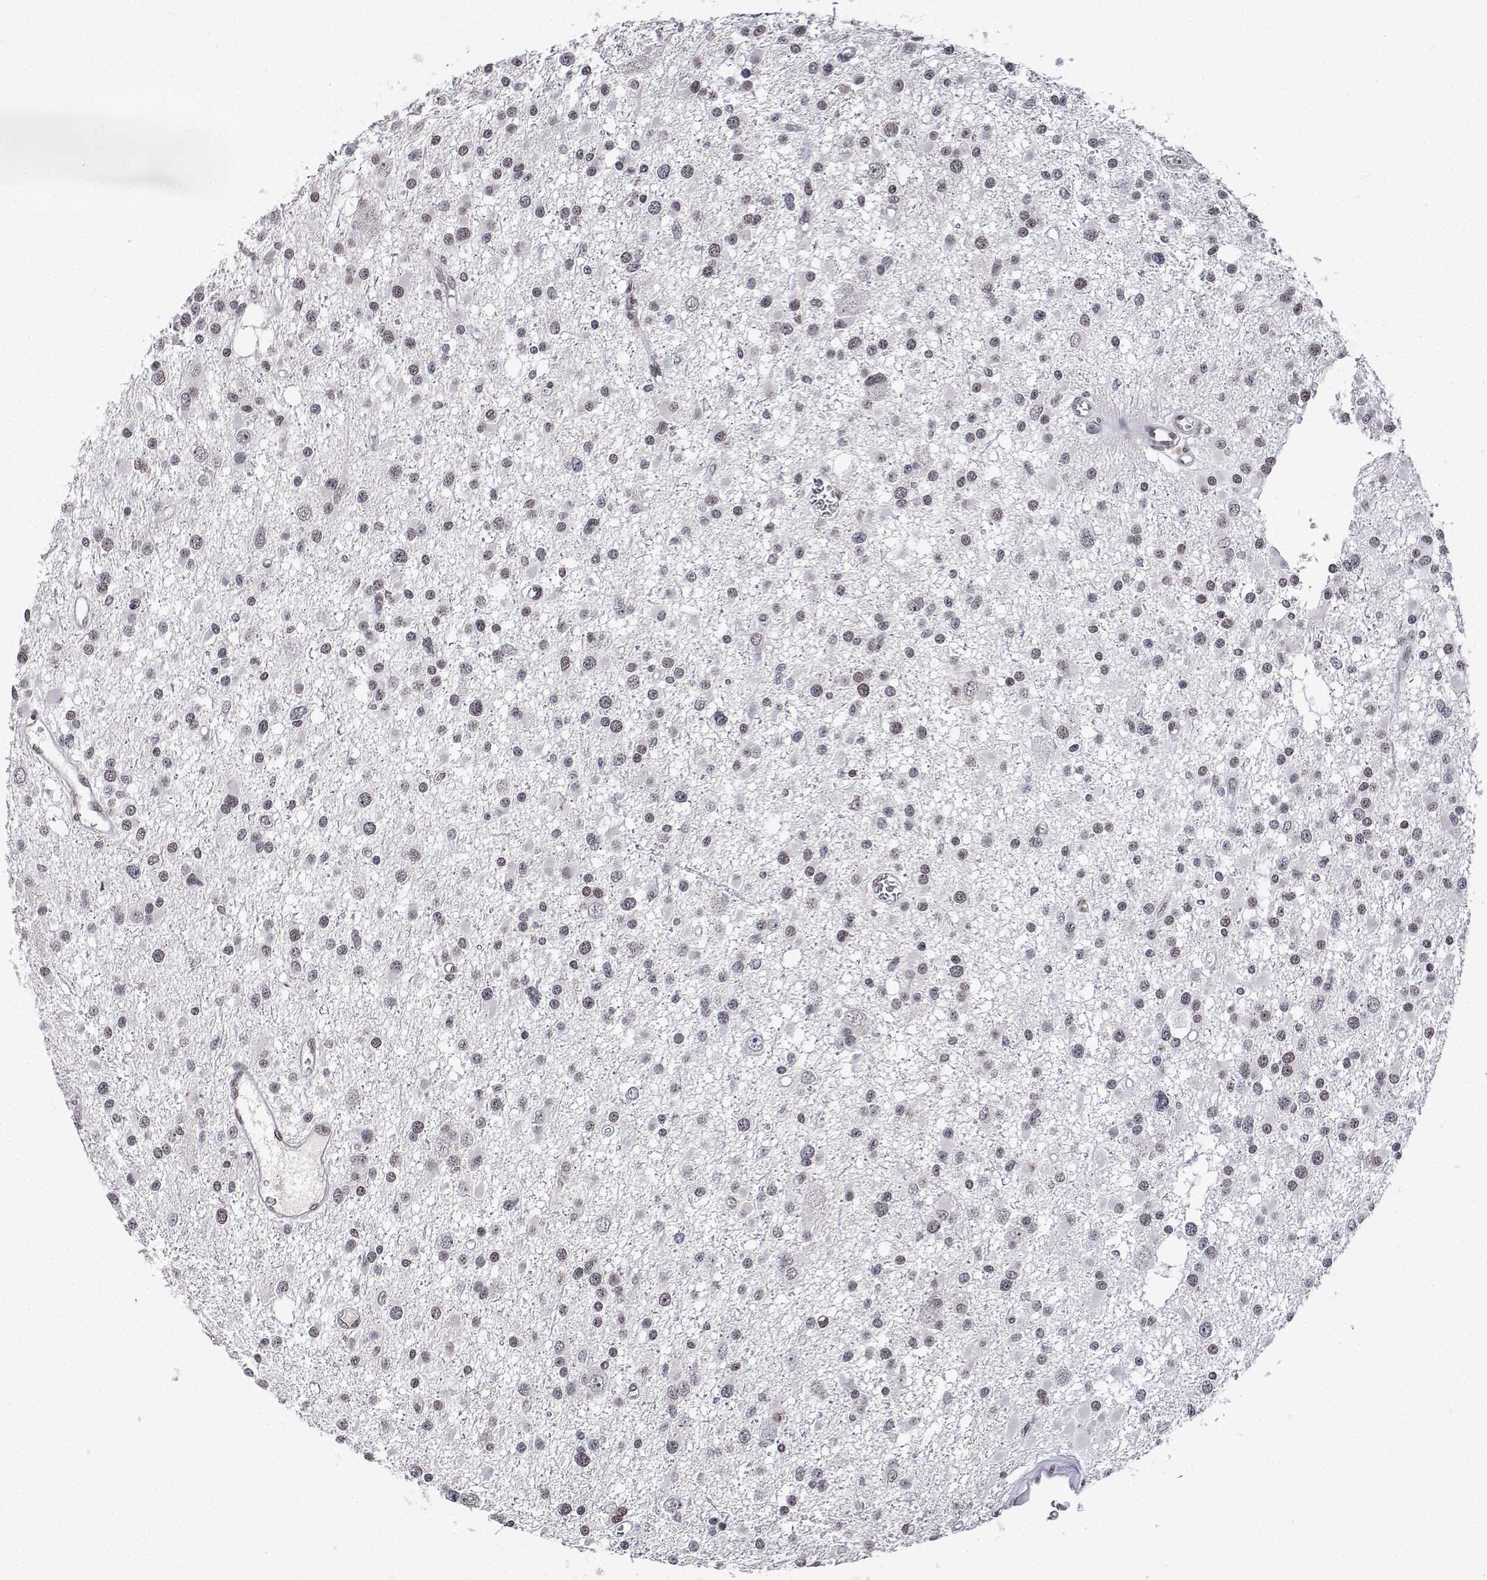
{"staining": {"intensity": "weak", "quantity": "25%-75%", "location": "nuclear"}, "tissue": "glioma", "cell_type": "Tumor cells", "image_type": "cancer", "snomed": [{"axis": "morphology", "description": "Glioma, malignant, High grade"}, {"axis": "topography", "description": "Brain"}], "caption": "Glioma tissue exhibits weak nuclear positivity in approximately 25%-75% of tumor cells", "gene": "XPC", "patient": {"sex": "male", "age": 54}}